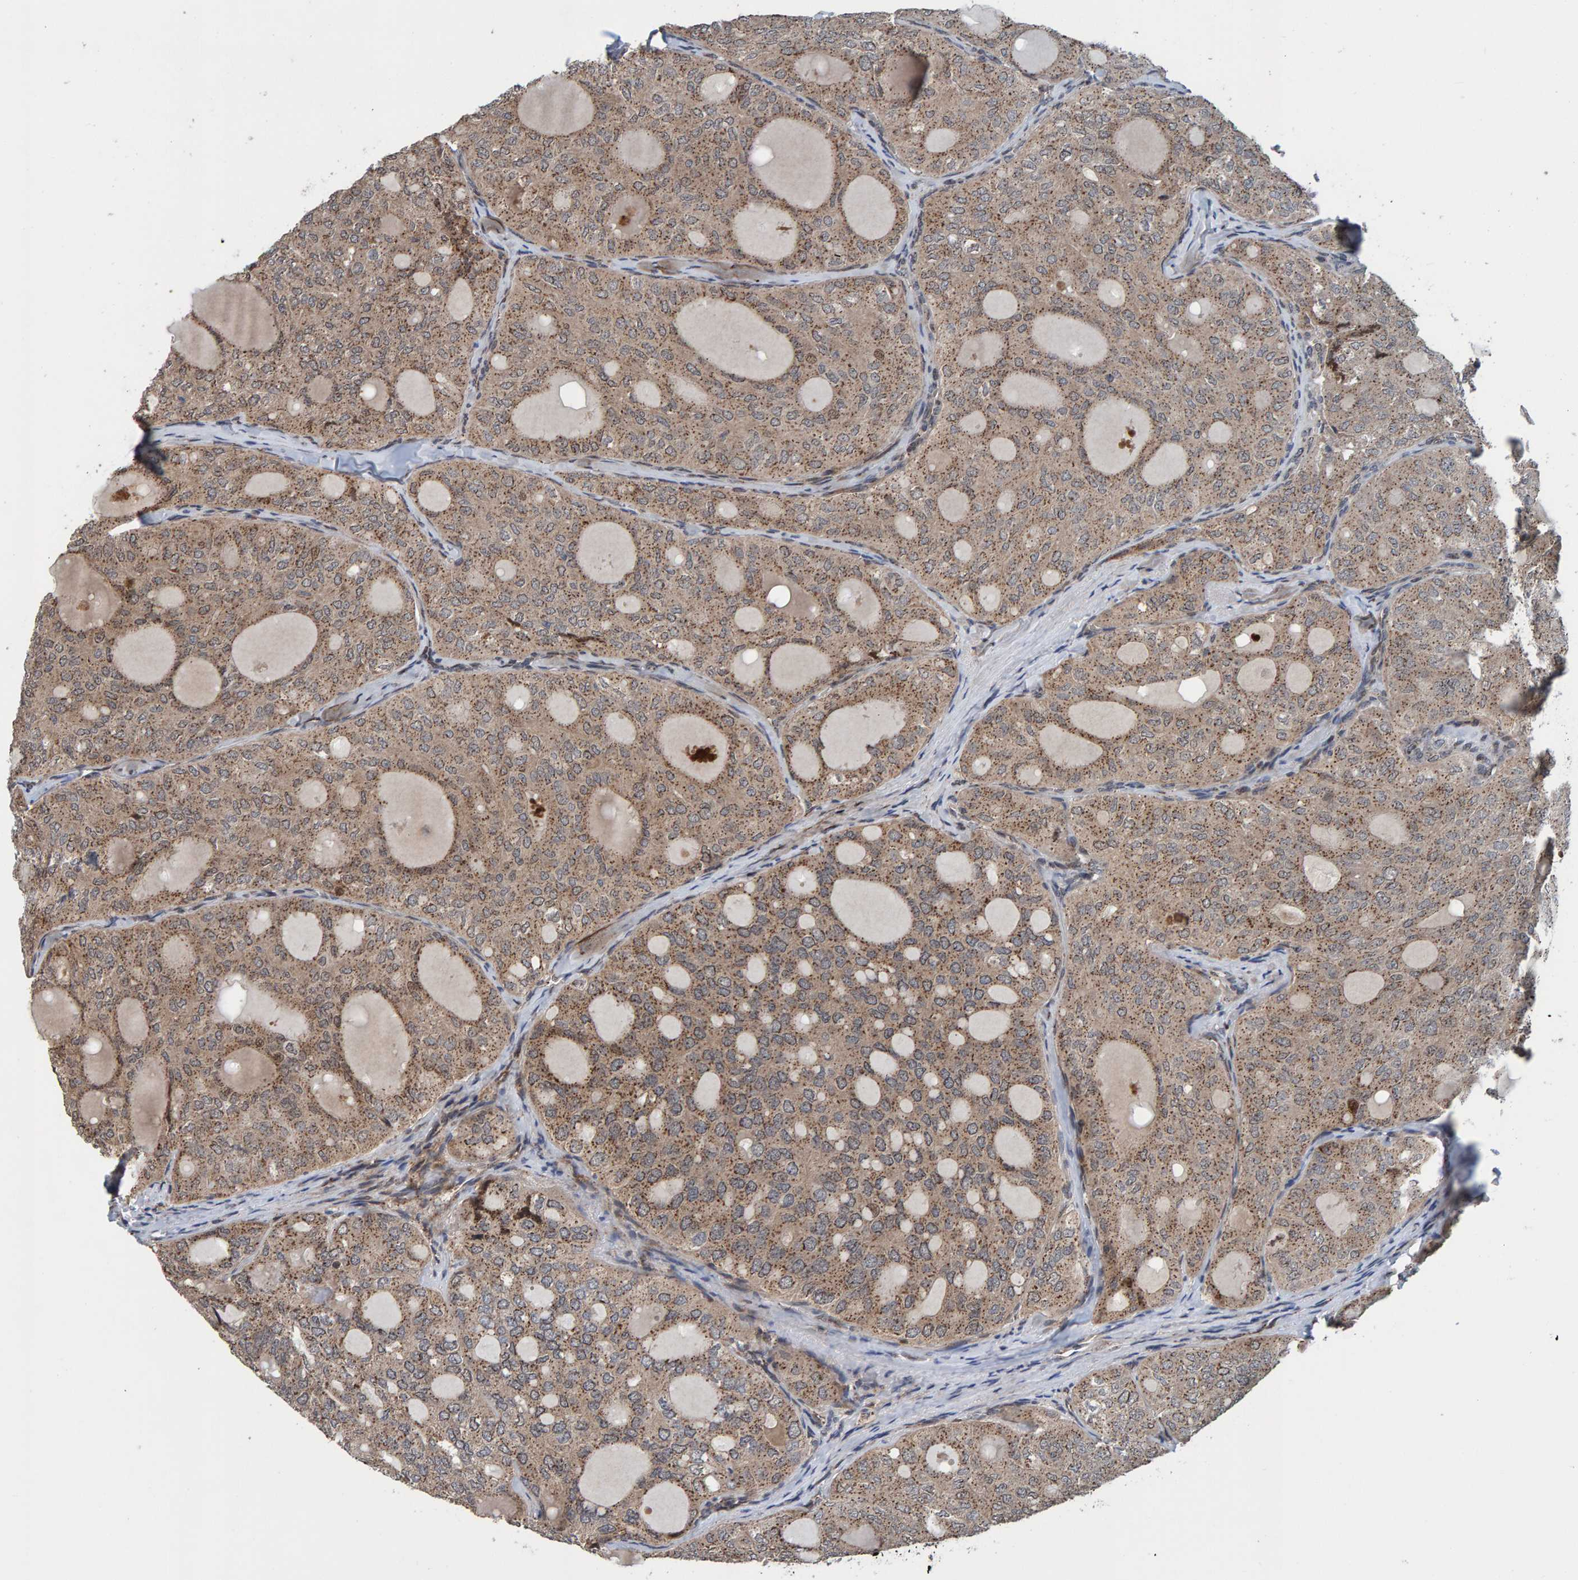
{"staining": {"intensity": "weak", "quantity": ">75%", "location": "cytoplasmic/membranous"}, "tissue": "thyroid cancer", "cell_type": "Tumor cells", "image_type": "cancer", "snomed": [{"axis": "morphology", "description": "Follicular adenoma carcinoma, NOS"}, {"axis": "topography", "description": "Thyroid gland"}], "caption": "A high-resolution histopathology image shows immunohistochemistry (IHC) staining of thyroid cancer (follicular adenoma carcinoma), which displays weak cytoplasmic/membranous positivity in approximately >75% of tumor cells.", "gene": "CCDC25", "patient": {"sex": "male", "age": 75}}